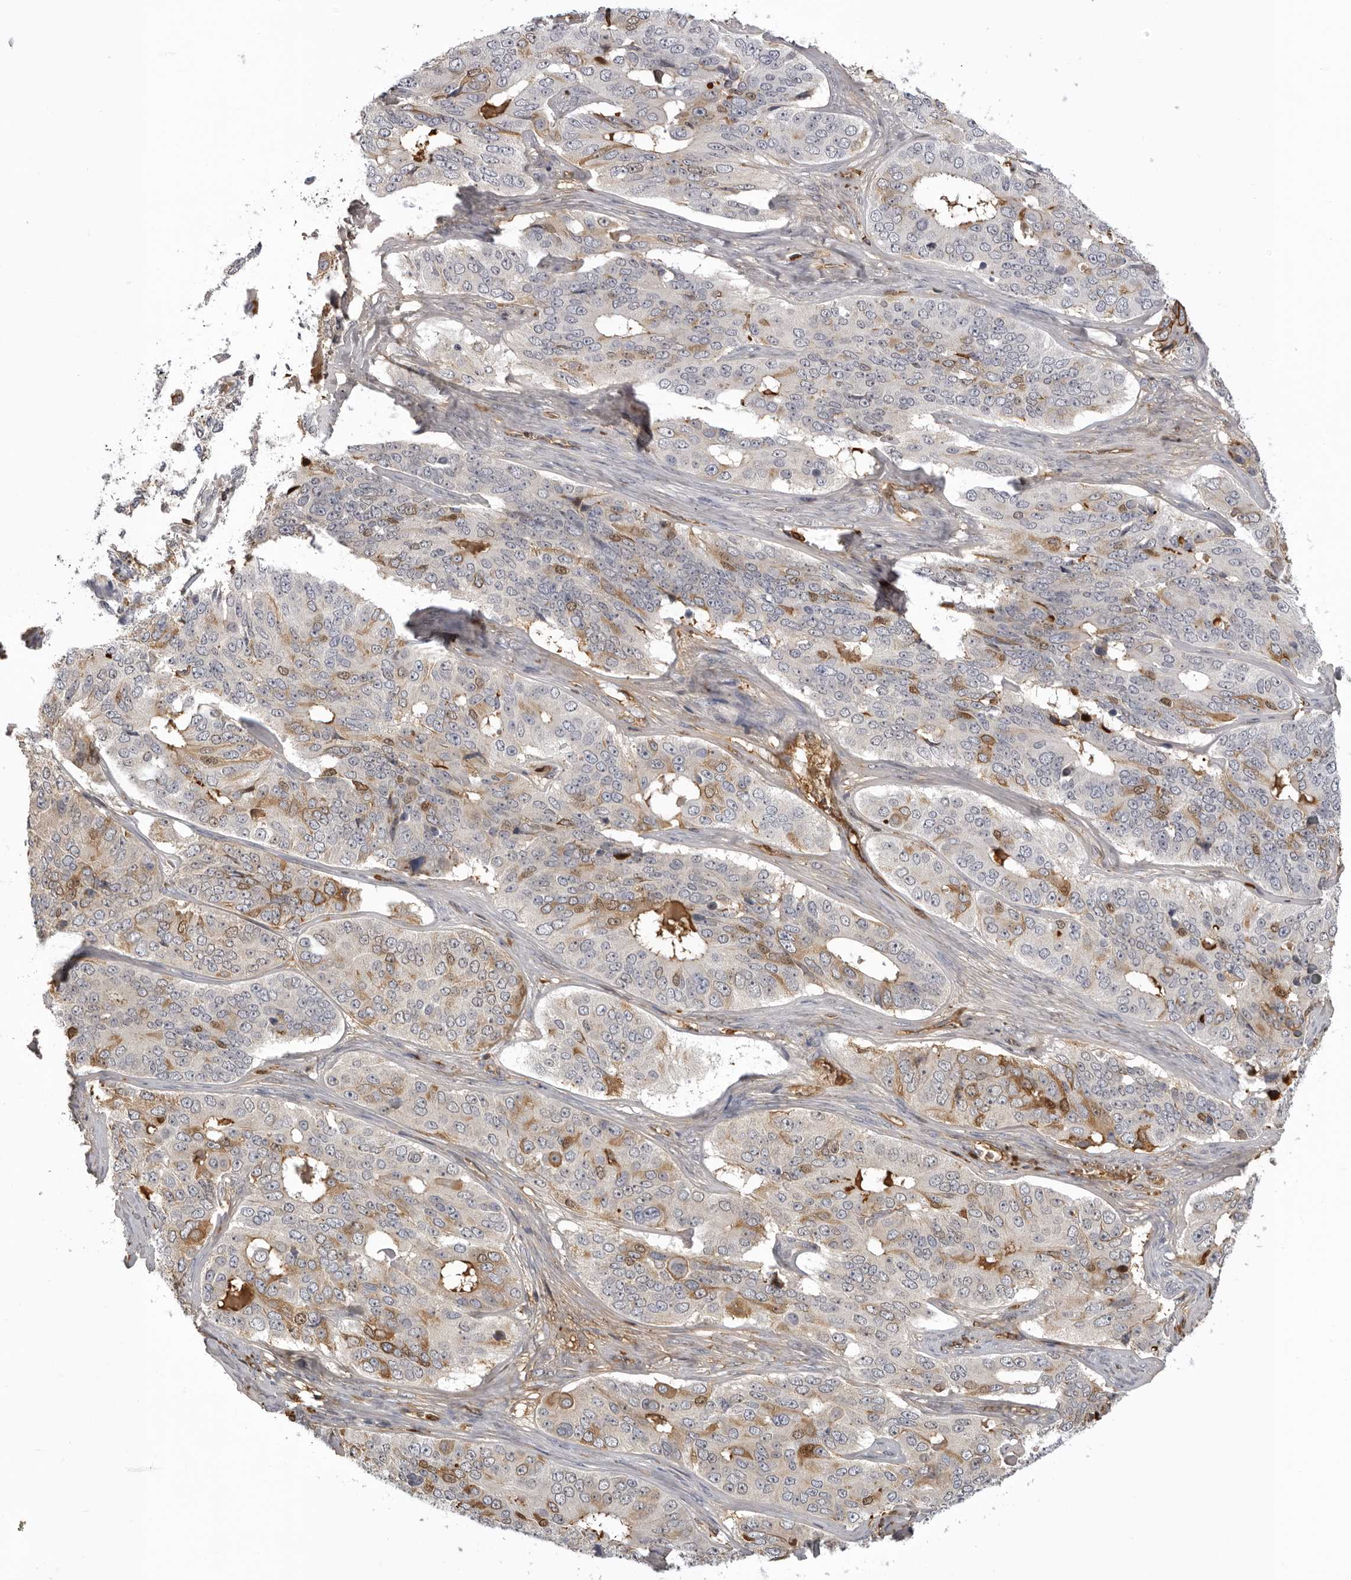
{"staining": {"intensity": "moderate", "quantity": "<25%", "location": "cytoplasmic/membranous"}, "tissue": "ovarian cancer", "cell_type": "Tumor cells", "image_type": "cancer", "snomed": [{"axis": "morphology", "description": "Carcinoma, endometroid"}, {"axis": "topography", "description": "Ovary"}], "caption": "Tumor cells show low levels of moderate cytoplasmic/membranous positivity in approximately <25% of cells in human ovarian cancer.", "gene": "PLEKHF2", "patient": {"sex": "female", "age": 51}}